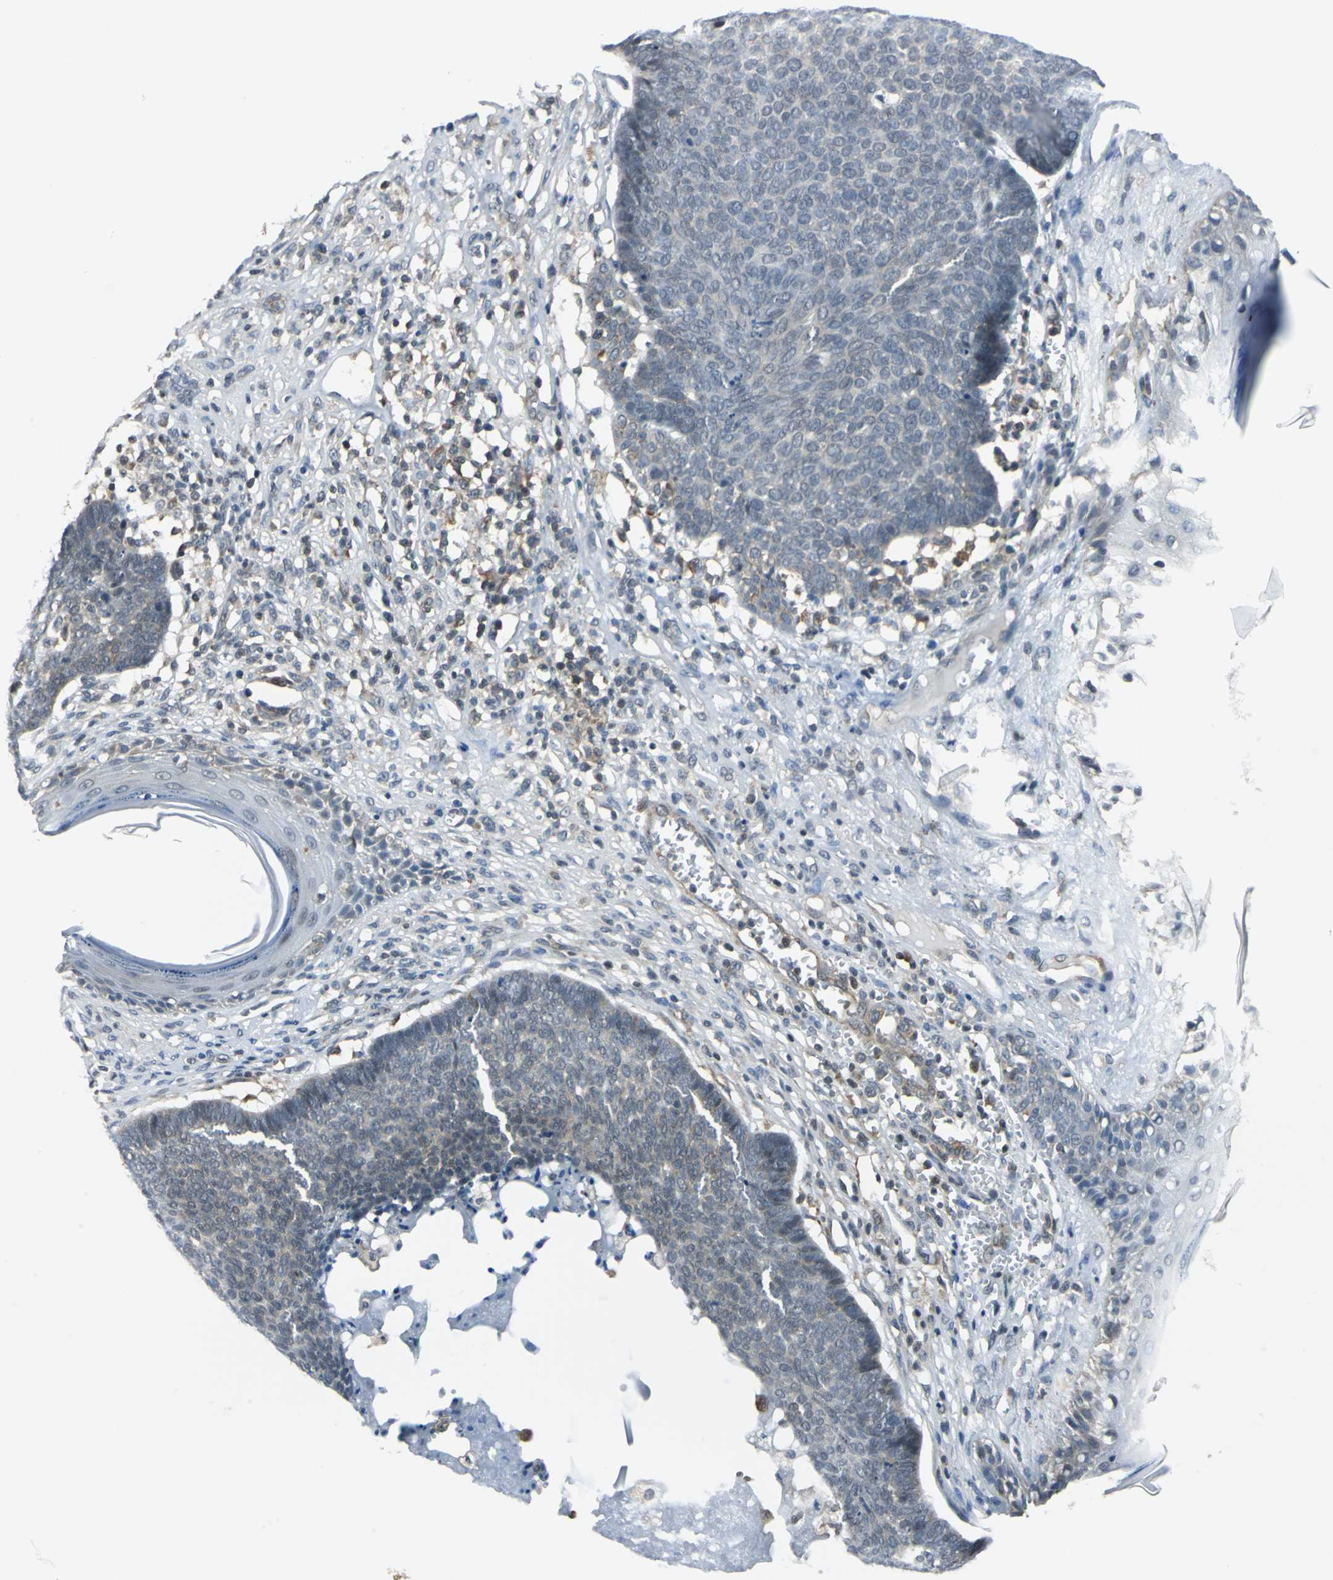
{"staining": {"intensity": "weak", "quantity": "25%-75%", "location": "cytoplasmic/membranous"}, "tissue": "skin cancer", "cell_type": "Tumor cells", "image_type": "cancer", "snomed": [{"axis": "morphology", "description": "Basal cell carcinoma"}, {"axis": "topography", "description": "Skin"}], "caption": "Basal cell carcinoma (skin) stained for a protein (brown) reveals weak cytoplasmic/membranous positive positivity in approximately 25%-75% of tumor cells.", "gene": "ARPC3", "patient": {"sex": "male", "age": 84}}